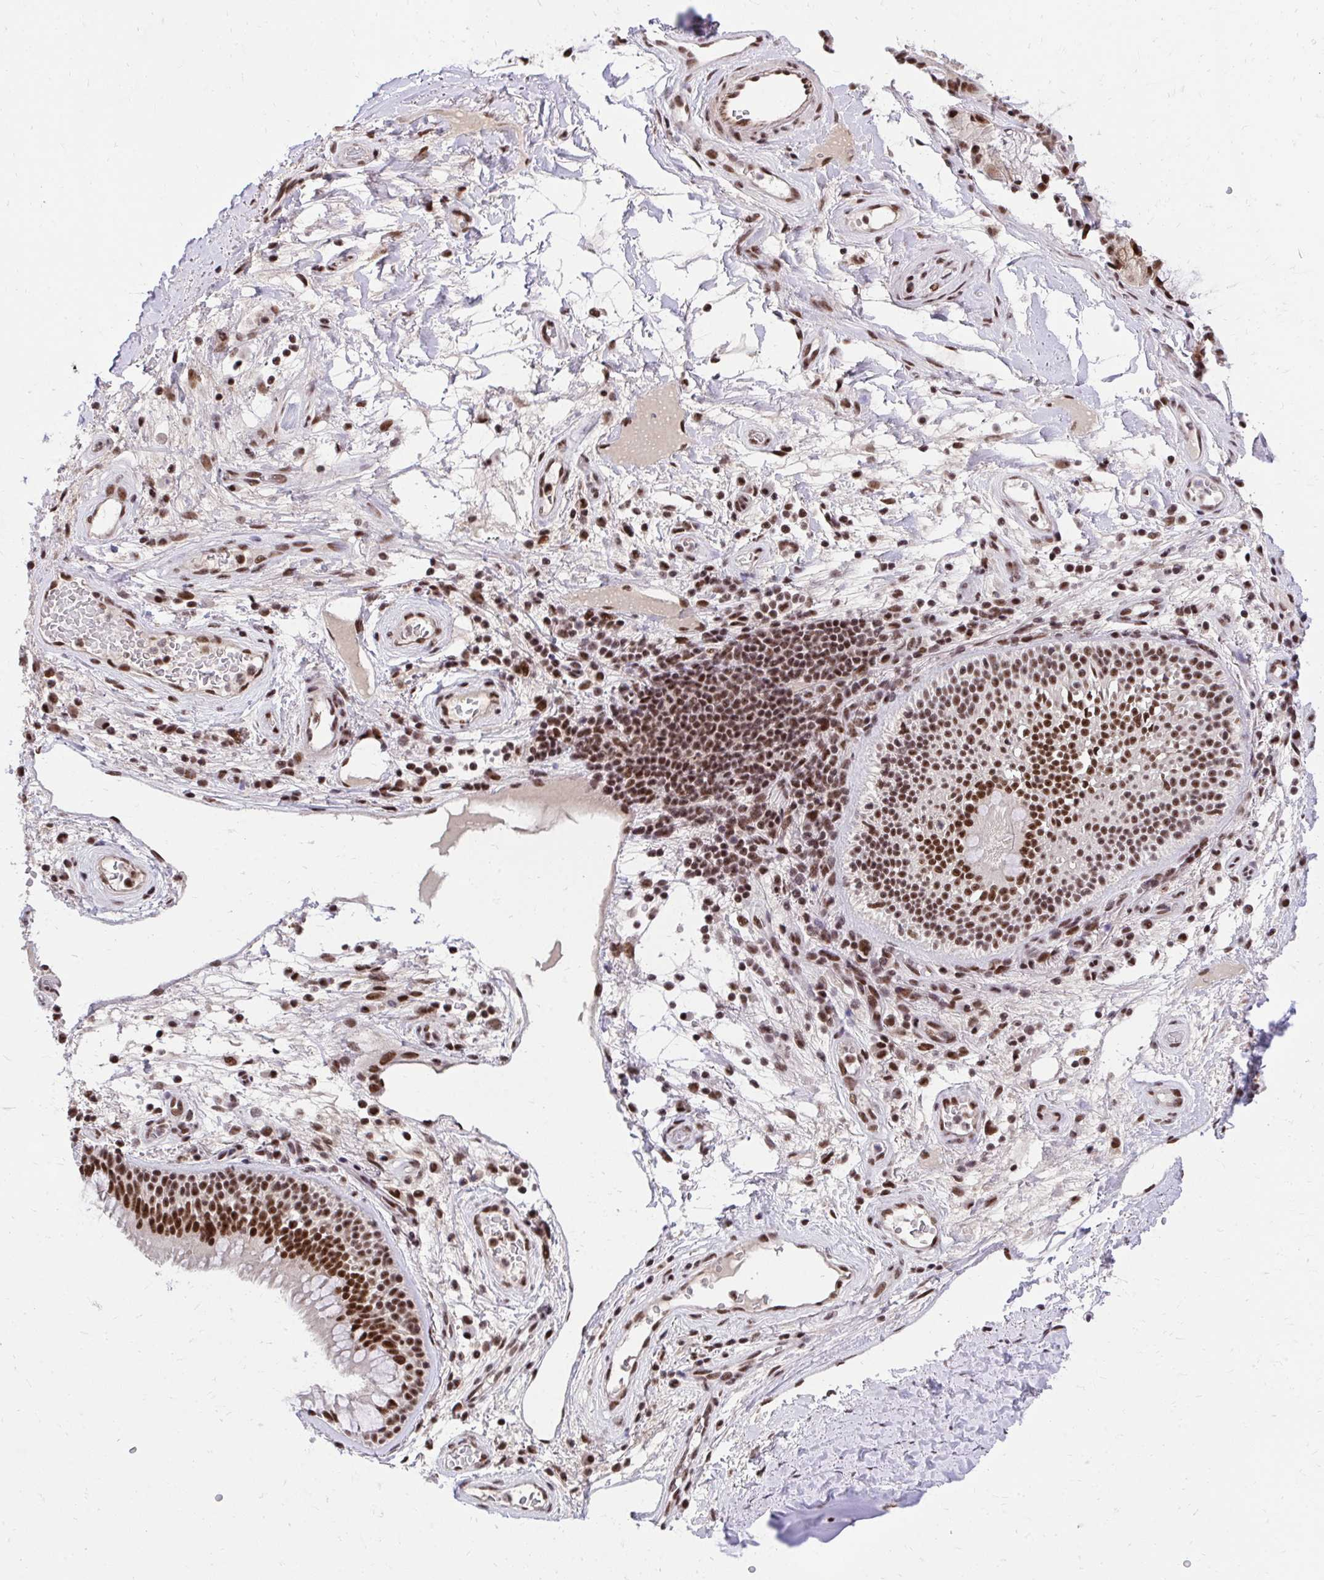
{"staining": {"intensity": "moderate", "quantity": ">75%", "location": "nuclear"}, "tissue": "soft tissue", "cell_type": "Chondrocytes", "image_type": "normal", "snomed": [{"axis": "morphology", "description": "Normal tissue, NOS"}, {"axis": "topography", "description": "Cartilage tissue"}, {"axis": "topography", "description": "Bronchus"}], "caption": "This histopathology image shows immunohistochemistry (IHC) staining of benign soft tissue, with medium moderate nuclear positivity in approximately >75% of chondrocytes.", "gene": "SYNE4", "patient": {"sex": "male", "age": 64}}